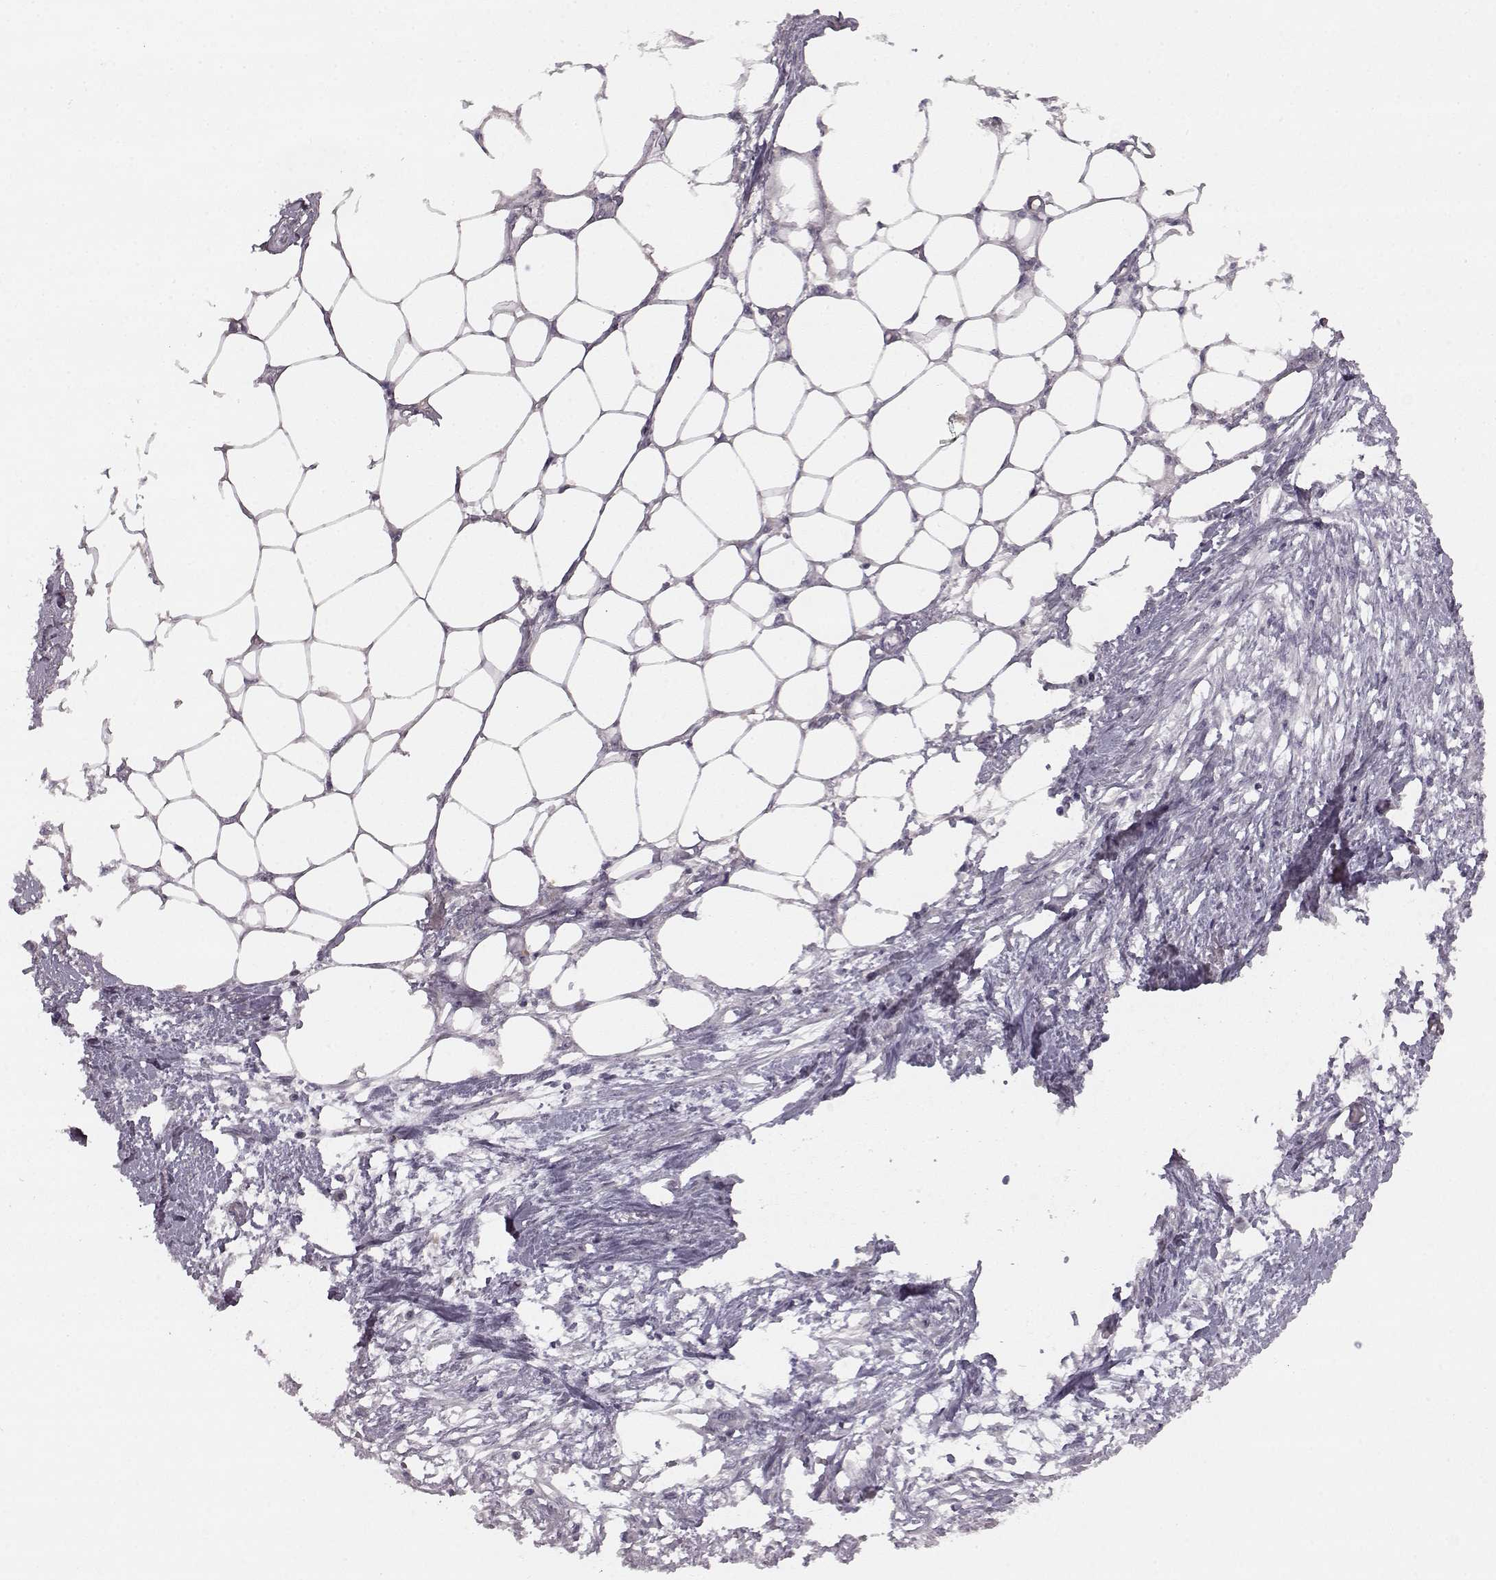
{"staining": {"intensity": "negative", "quantity": "none", "location": "none"}, "tissue": "endometrial cancer", "cell_type": "Tumor cells", "image_type": "cancer", "snomed": [{"axis": "morphology", "description": "Adenocarcinoma, NOS"}, {"axis": "morphology", "description": "Adenocarcinoma, metastatic, NOS"}, {"axis": "topography", "description": "Adipose tissue"}, {"axis": "topography", "description": "Endometrium"}], "caption": "IHC histopathology image of endometrial cancer stained for a protein (brown), which shows no expression in tumor cells. Nuclei are stained in blue.", "gene": "LHB", "patient": {"sex": "female", "age": 67}}